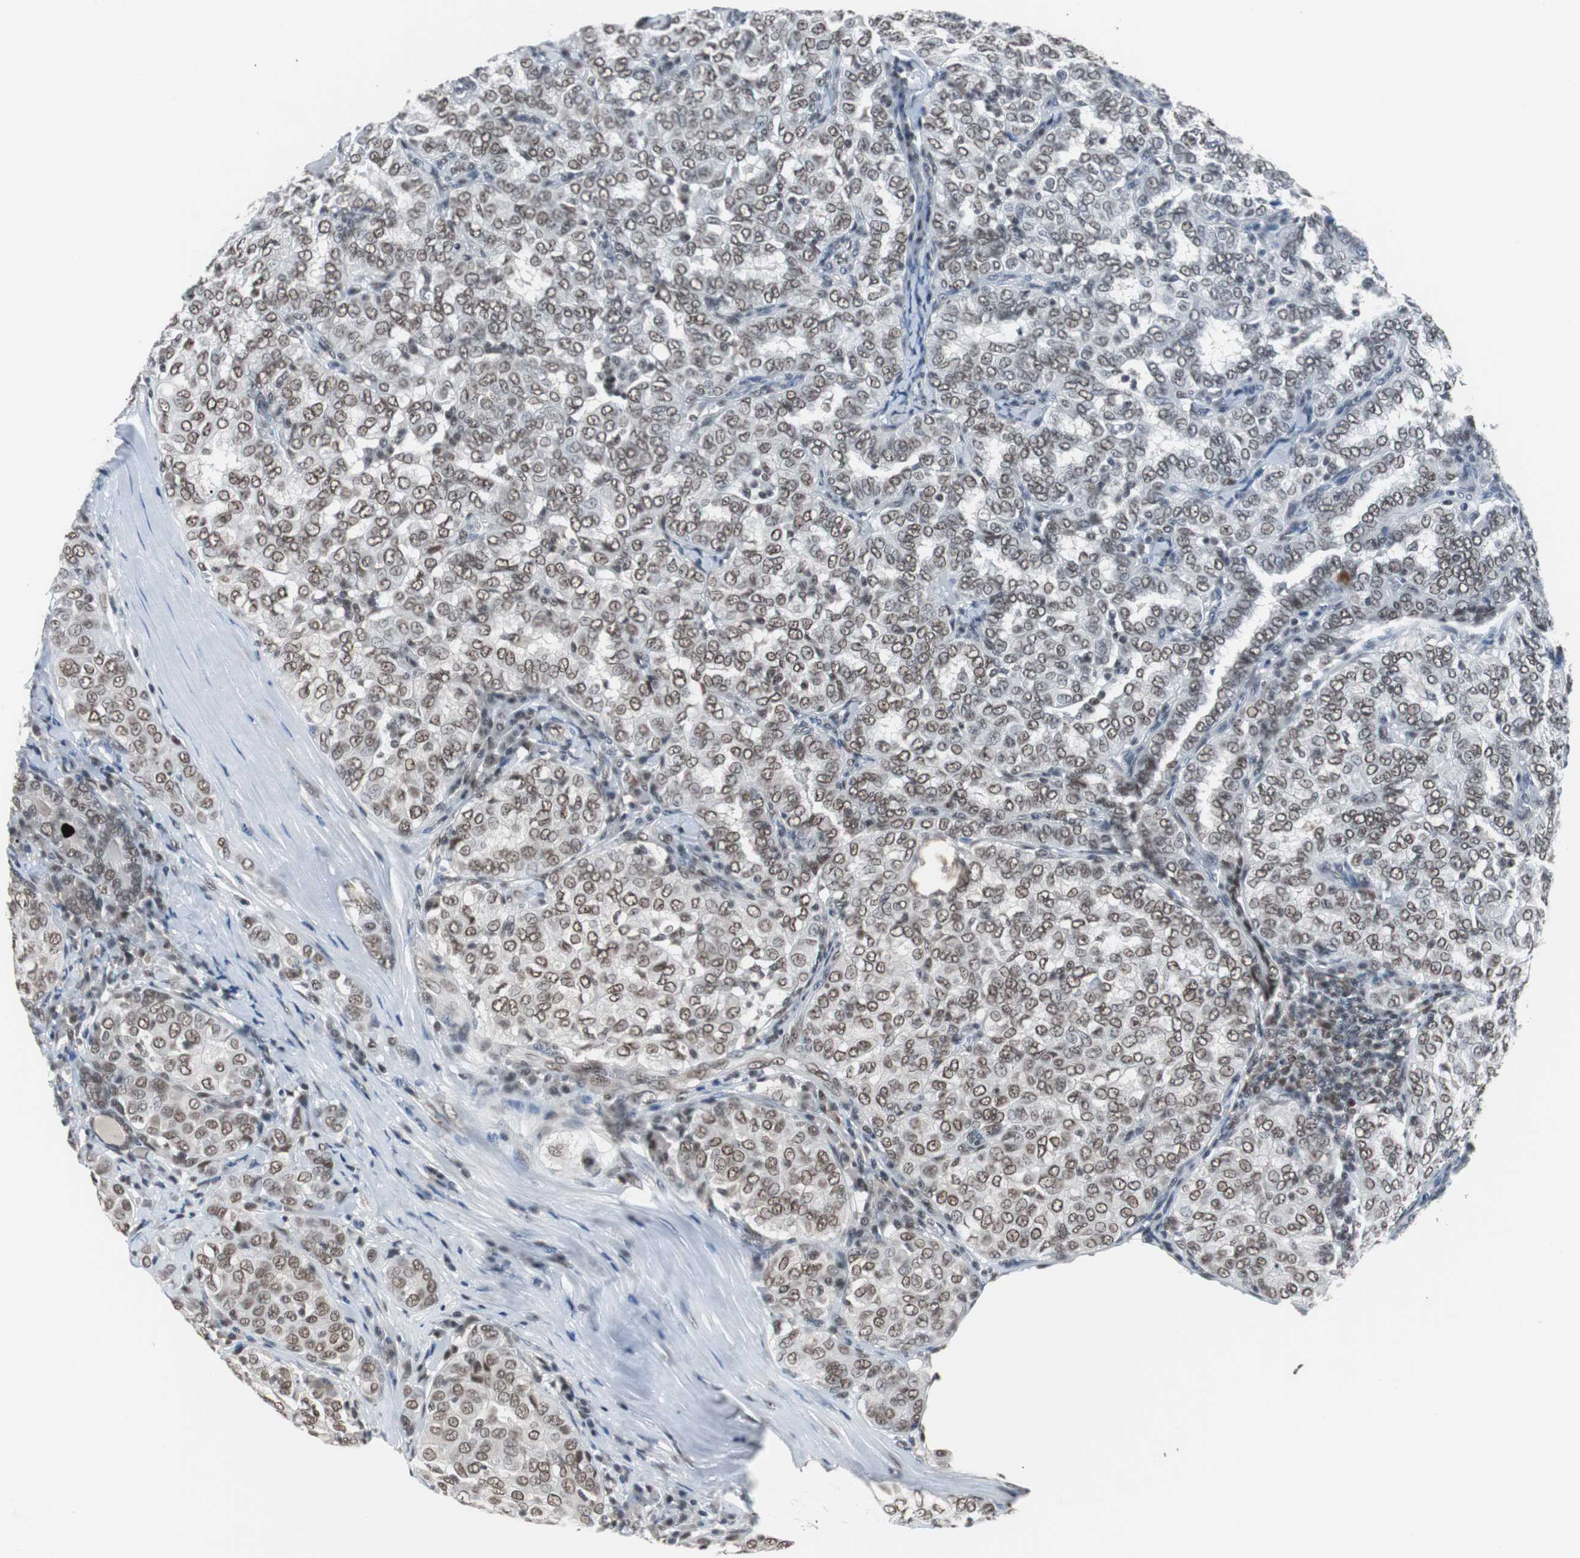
{"staining": {"intensity": "moderate", "quantity": ">75%", "location": "cytoplasmic/membranous,nuclear"}, "tissue": "thyroid cancer", "cell_type": "Tumor cells", "image_type": "cancer", "snomed": [{"axis": "morphology", "description": "Papillary adenocarcinoma, NOS"}, {"axis": "topography", "description": "Thyroid gland"}], "caption": "A medium amount of moderate cytoplasmic/membranous and nuclear positivity is appreciated in about >75% of tumor cells in thyroid cancer (papillary adenocarcinoma) tissue. The staining is performed using DAB brown chromogen to label protein expression. The nuclei are counter-stained blue using hematoxylin.", "gene": "TAF7", "patient": {"sex": "female", "age": 30}}